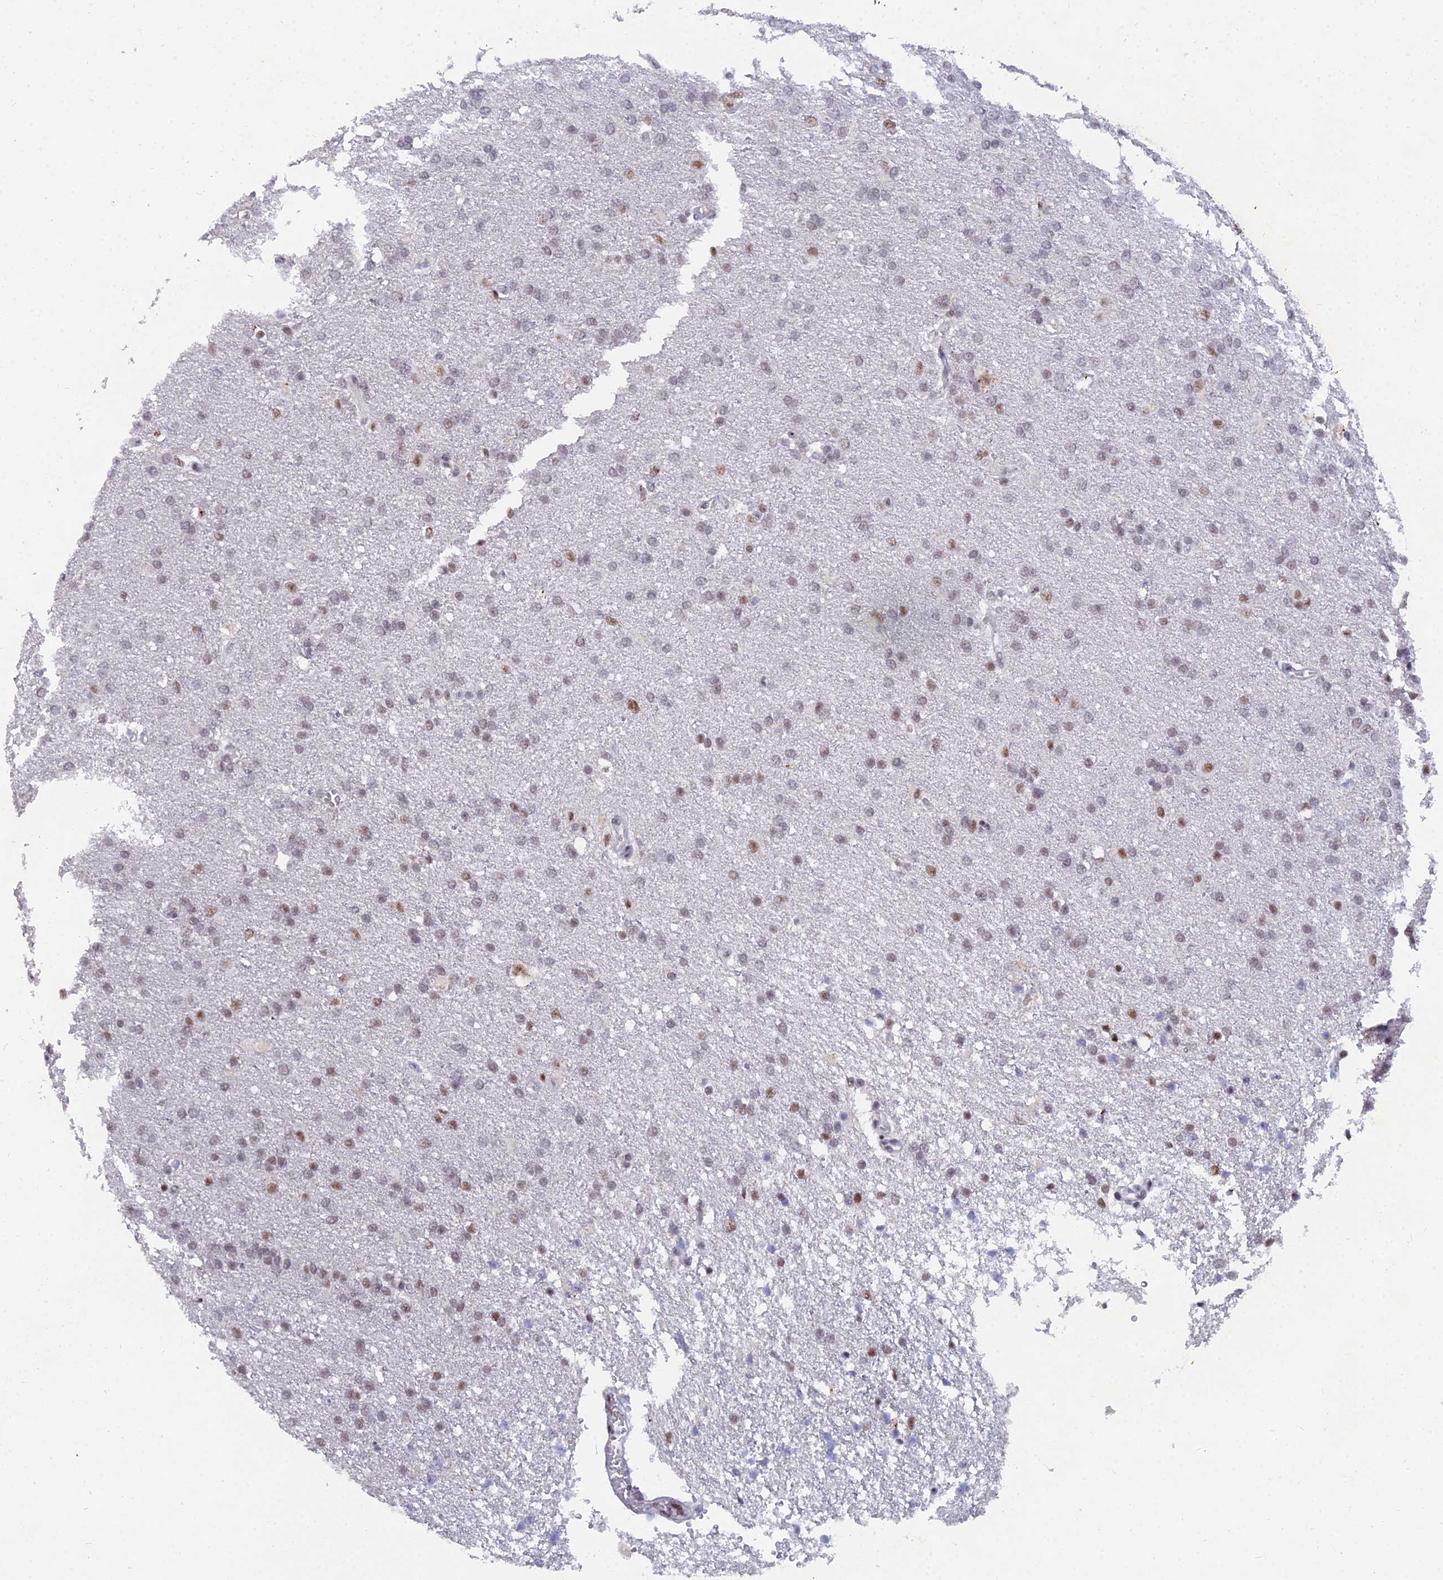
{"staining": {"intensity": "moderate", "quantity": "<25%", "location": "nuclear"}, "tissue": "glioma", "cell_type": "Tumor cells", "image_type": "cancer", "snomed": [{"axis": "morphology", "description": "Glioma, malignant, High grade"}, {"axis": "topography", "description": "Brain"}], "caption": "There is low levels of moderate nuclear staining in tumor cells of high-grade glioma (malignant), as demonstrated by immunohistochemical staining (brown color).", "gene": "THOC3", "patient": {"sex": "male", "age": 72}}